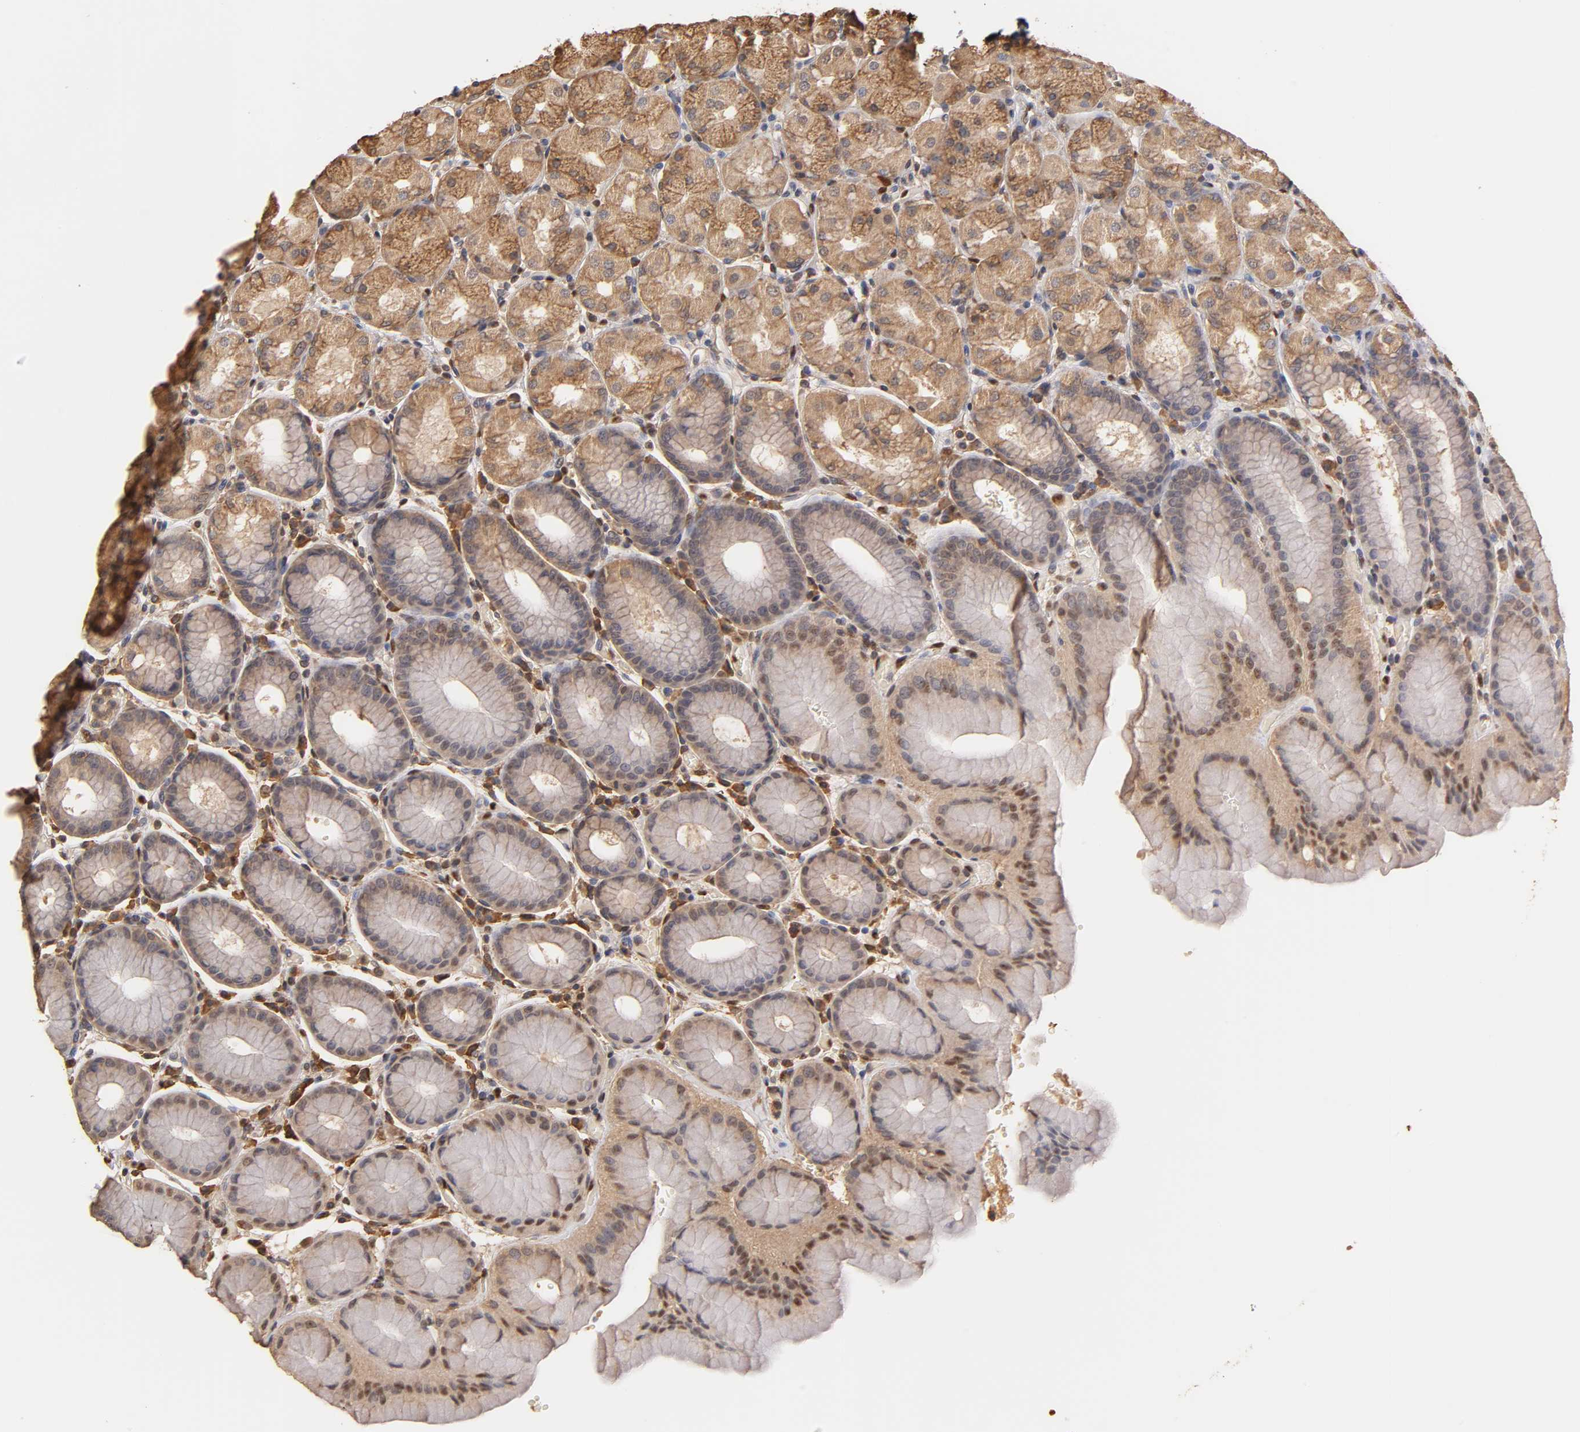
{"staining": {"intensity": "strong", "quantity": ">75%", "location": "cytoplasmic/membranous"}, "tissue": "stomach", "cell_type": "Glandular cells", "image_type": "normal", "snomed": [{"axis": "morphology", "description": "Normal tissue, NOS"}, {"axis": "topography", "description": "Stomach, upper"}, {"axis": "topography", "description": "Stomach"}], "caption": "About >75% of glandular cells in normal human stomach exhibit strong cytoplasmic/membranous protein expression as visualized by brown immunohistochemical staining.", "gene": "PKN1", "patient": {"sex": "male", "age": 76}}